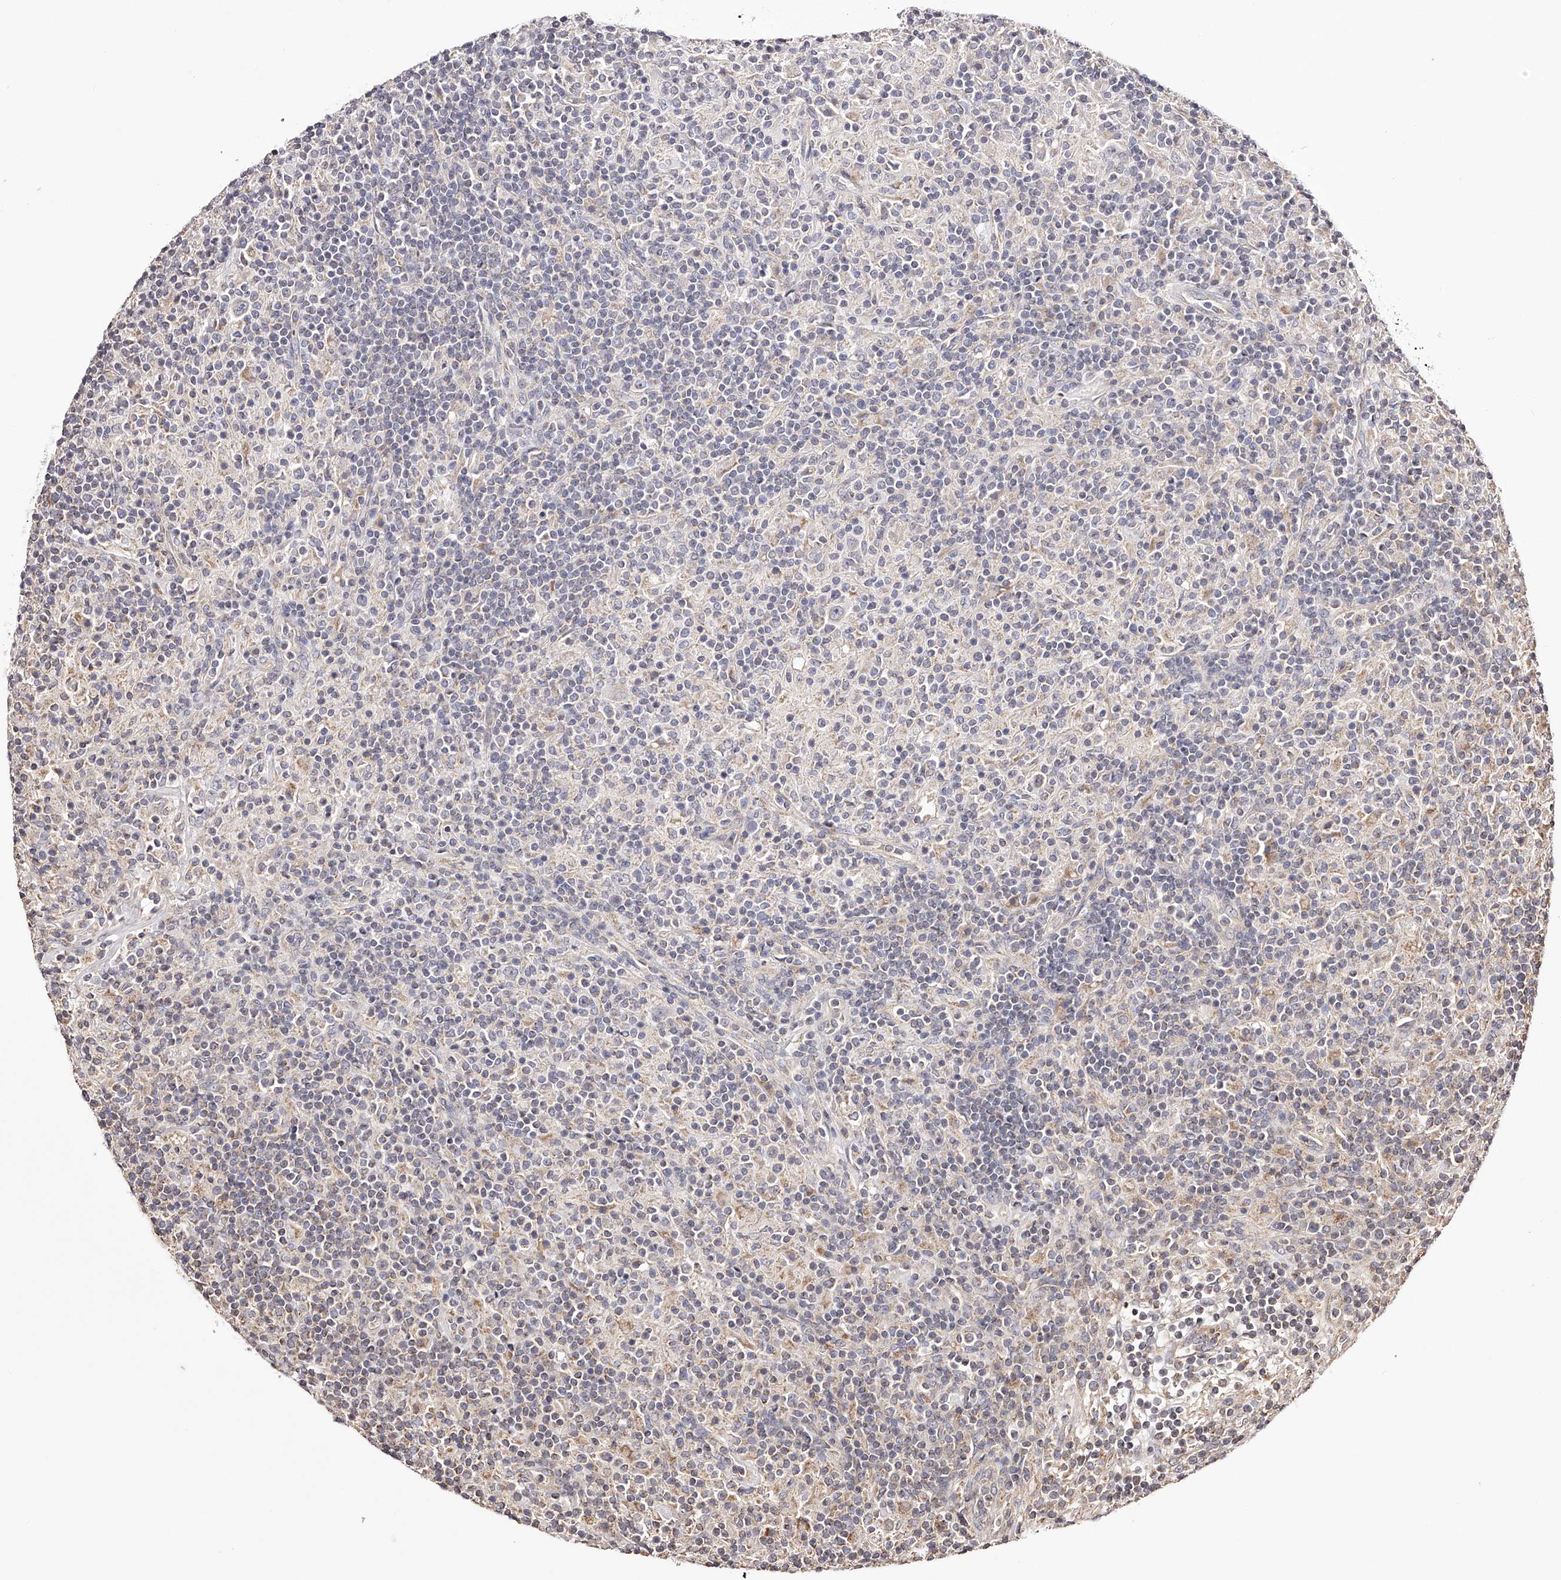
{"staining": {"intensity": "negative", "quantity": "none", "location": "none"}, "tissue": "lymphoma", "cell_type": "Tumor cells", "image_type": "cancer", "snomed": [{"axis": "morphology", "description": "Hodgkin's disease, NOS"}, {"axis": "topography", "description": "Lymph node"}], "caption": "Immunohistochemistry (IHC) of Hodgkin's disease demonstrates no staining in tumor cells.", "gene": "USP21", "patient": {"sex": "male", "age": 70}}